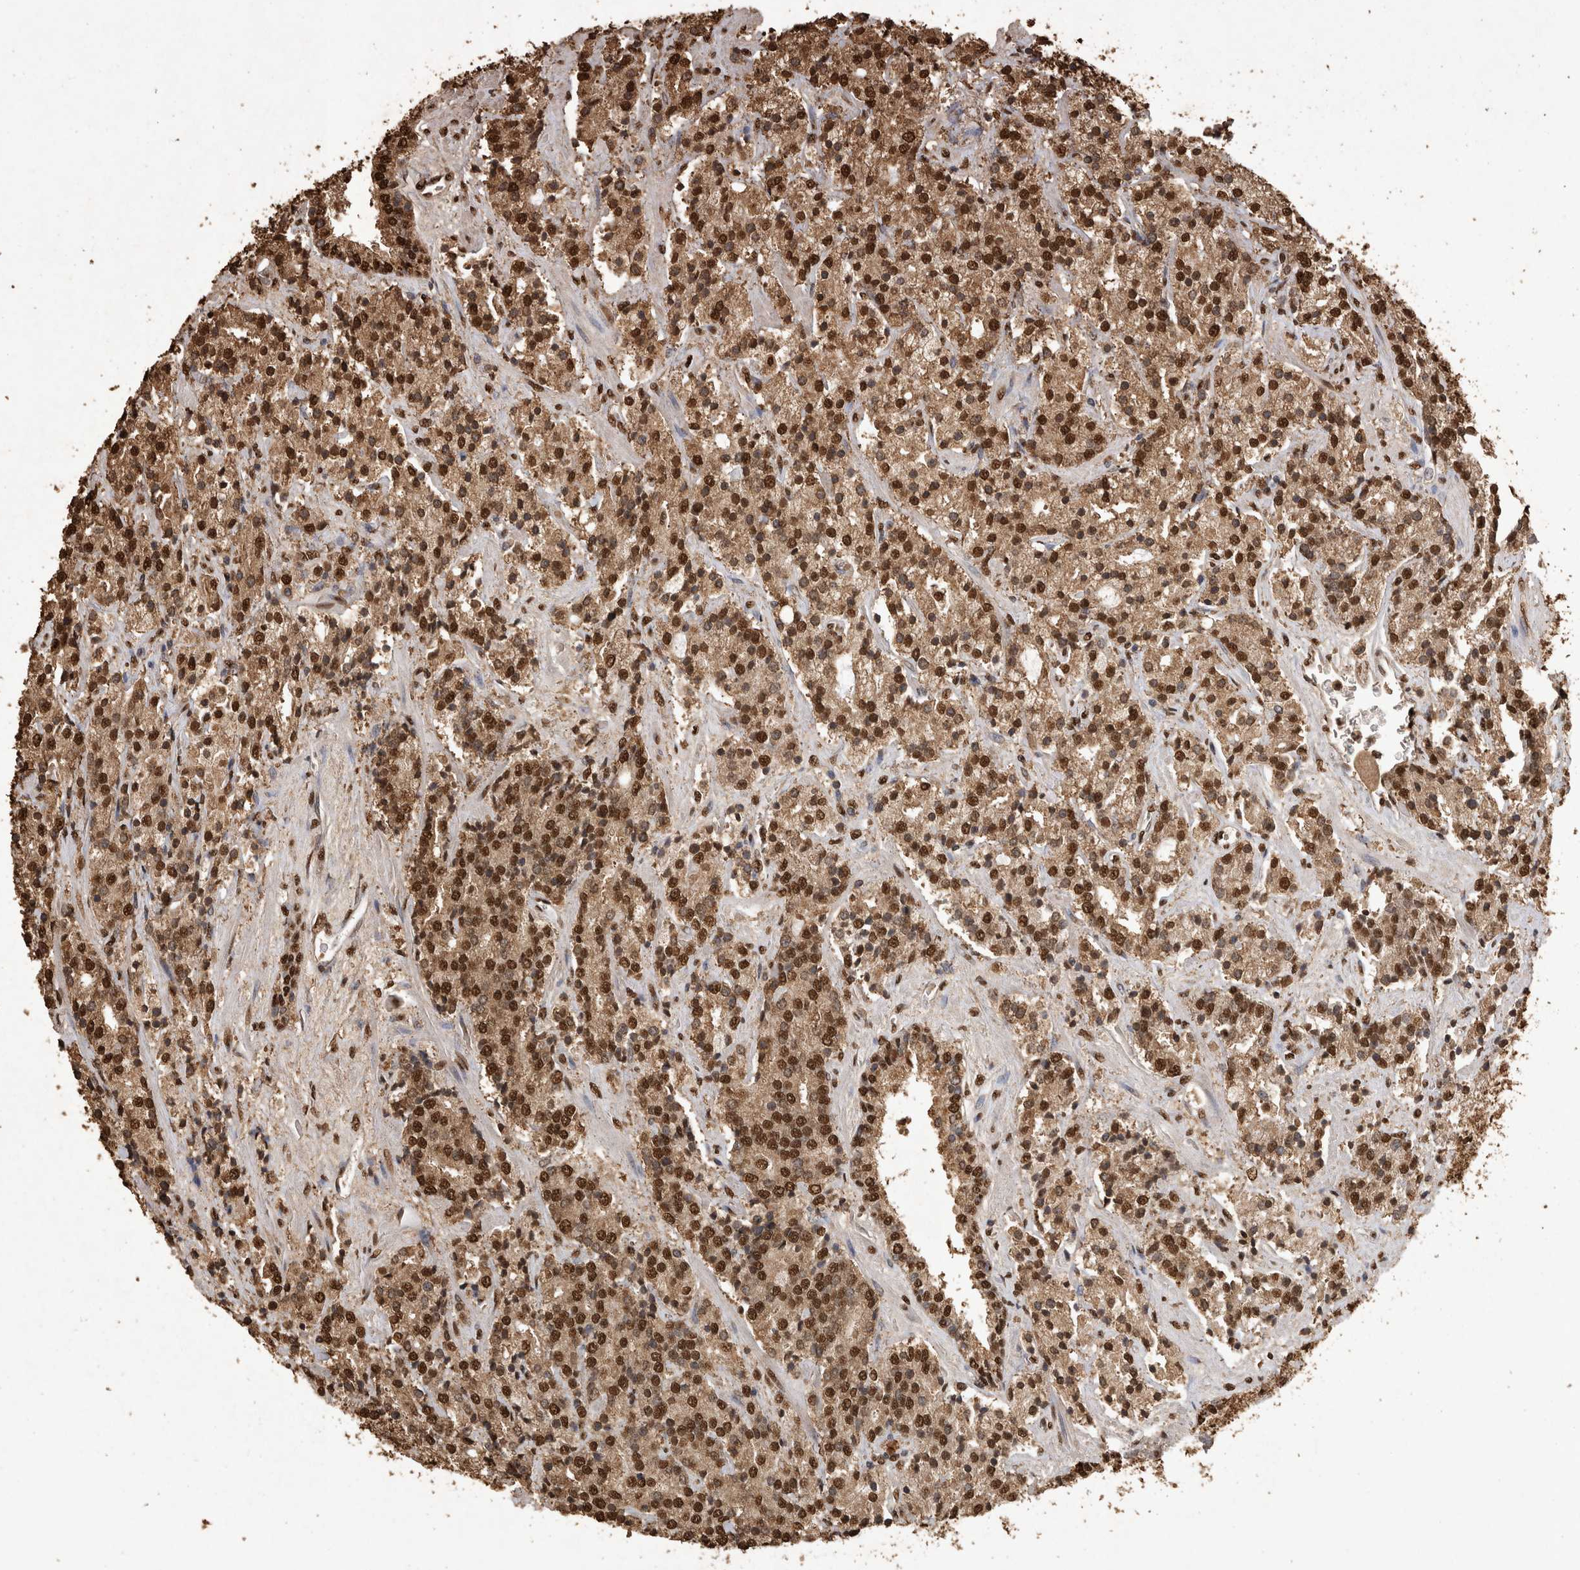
{"staining": {"intensity": "strong", "quantity": ">75%", "location": "cytoplasmic/membranous,nuclear"}, "tissue": "prostate cancer", "cell_type": "Tumor cells", "image_type": "cancer", "snomed": [{"axis": "morphology", "description": "Adenocarcinoma, High grade"}, {"axis": "topography", "description": "Prostate"}], "caption": "Approximately >75% of tumor cells in adenocarcinoma (high-grade) (prostate) demonstrate strong cytoplasmic/membranous and nuclear protein positivity as visualized by brown immunohistochemical staining.", "gene": "OAS2", "patient": {"sex": "male", "age": 71}}